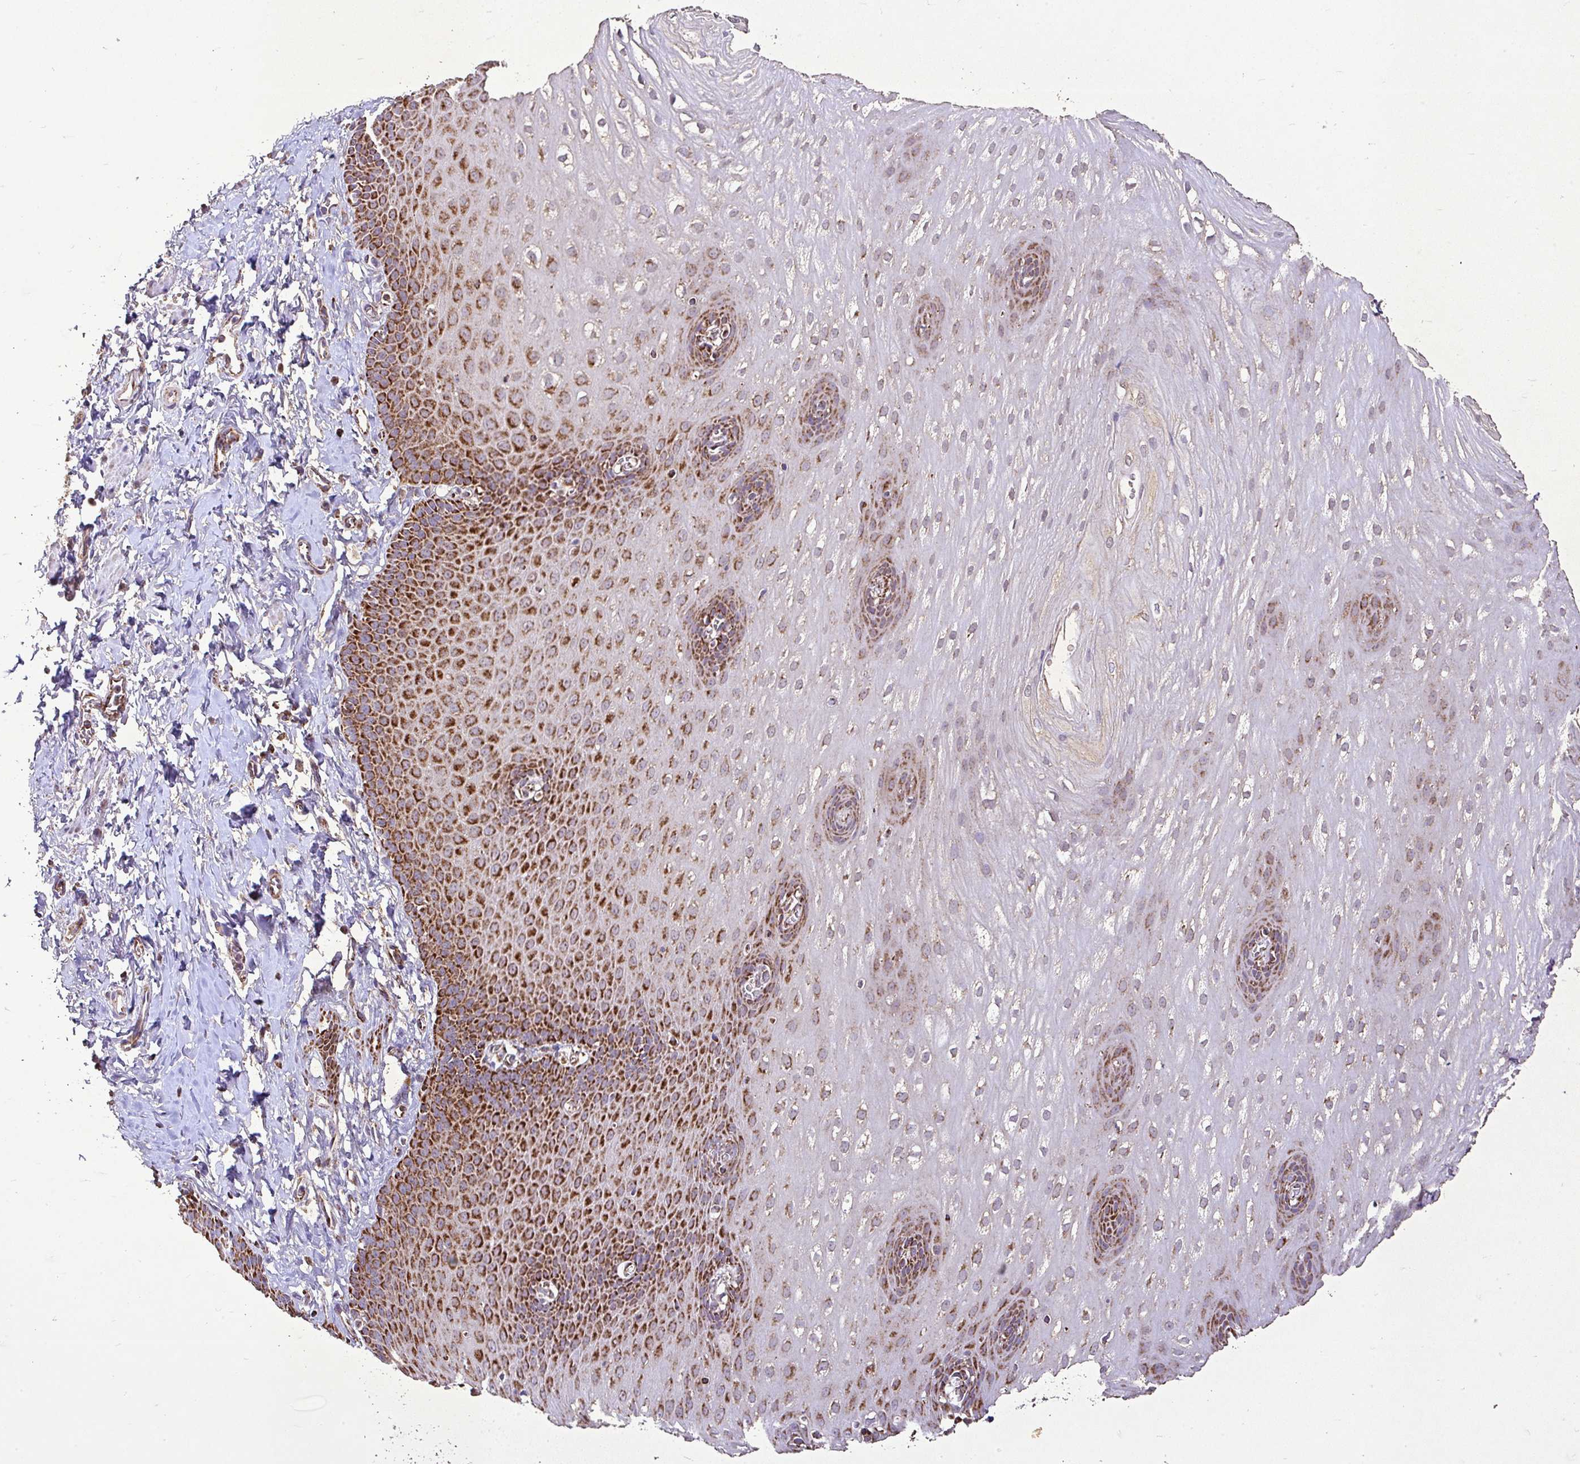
{"staining": {"intensity": "strong", "quantity": "25%-75%", "location": "cytoplasmic/membranous"}, "tissue": "esophagus", "cell_type": "Squamous epithelial cells", "image_type": "normal", "snomed": [{"axis": "morphology", "description": "Normal tissue, NOS"}, {"axis": "topography", "description": "Esophagus"}], "caption": "Normal esophagus was stained to show a protein in brown. There is high levels of strong cytoplasmic/membranous positivity in approximately 25%-75% of squamous epithelial cells. (DAB (3,3'-diaminobenzidine) = brown stain, brightfield microscopy at high magnification).", "gene": "AGK", "patient": {"sex": "male", "age": 70}}